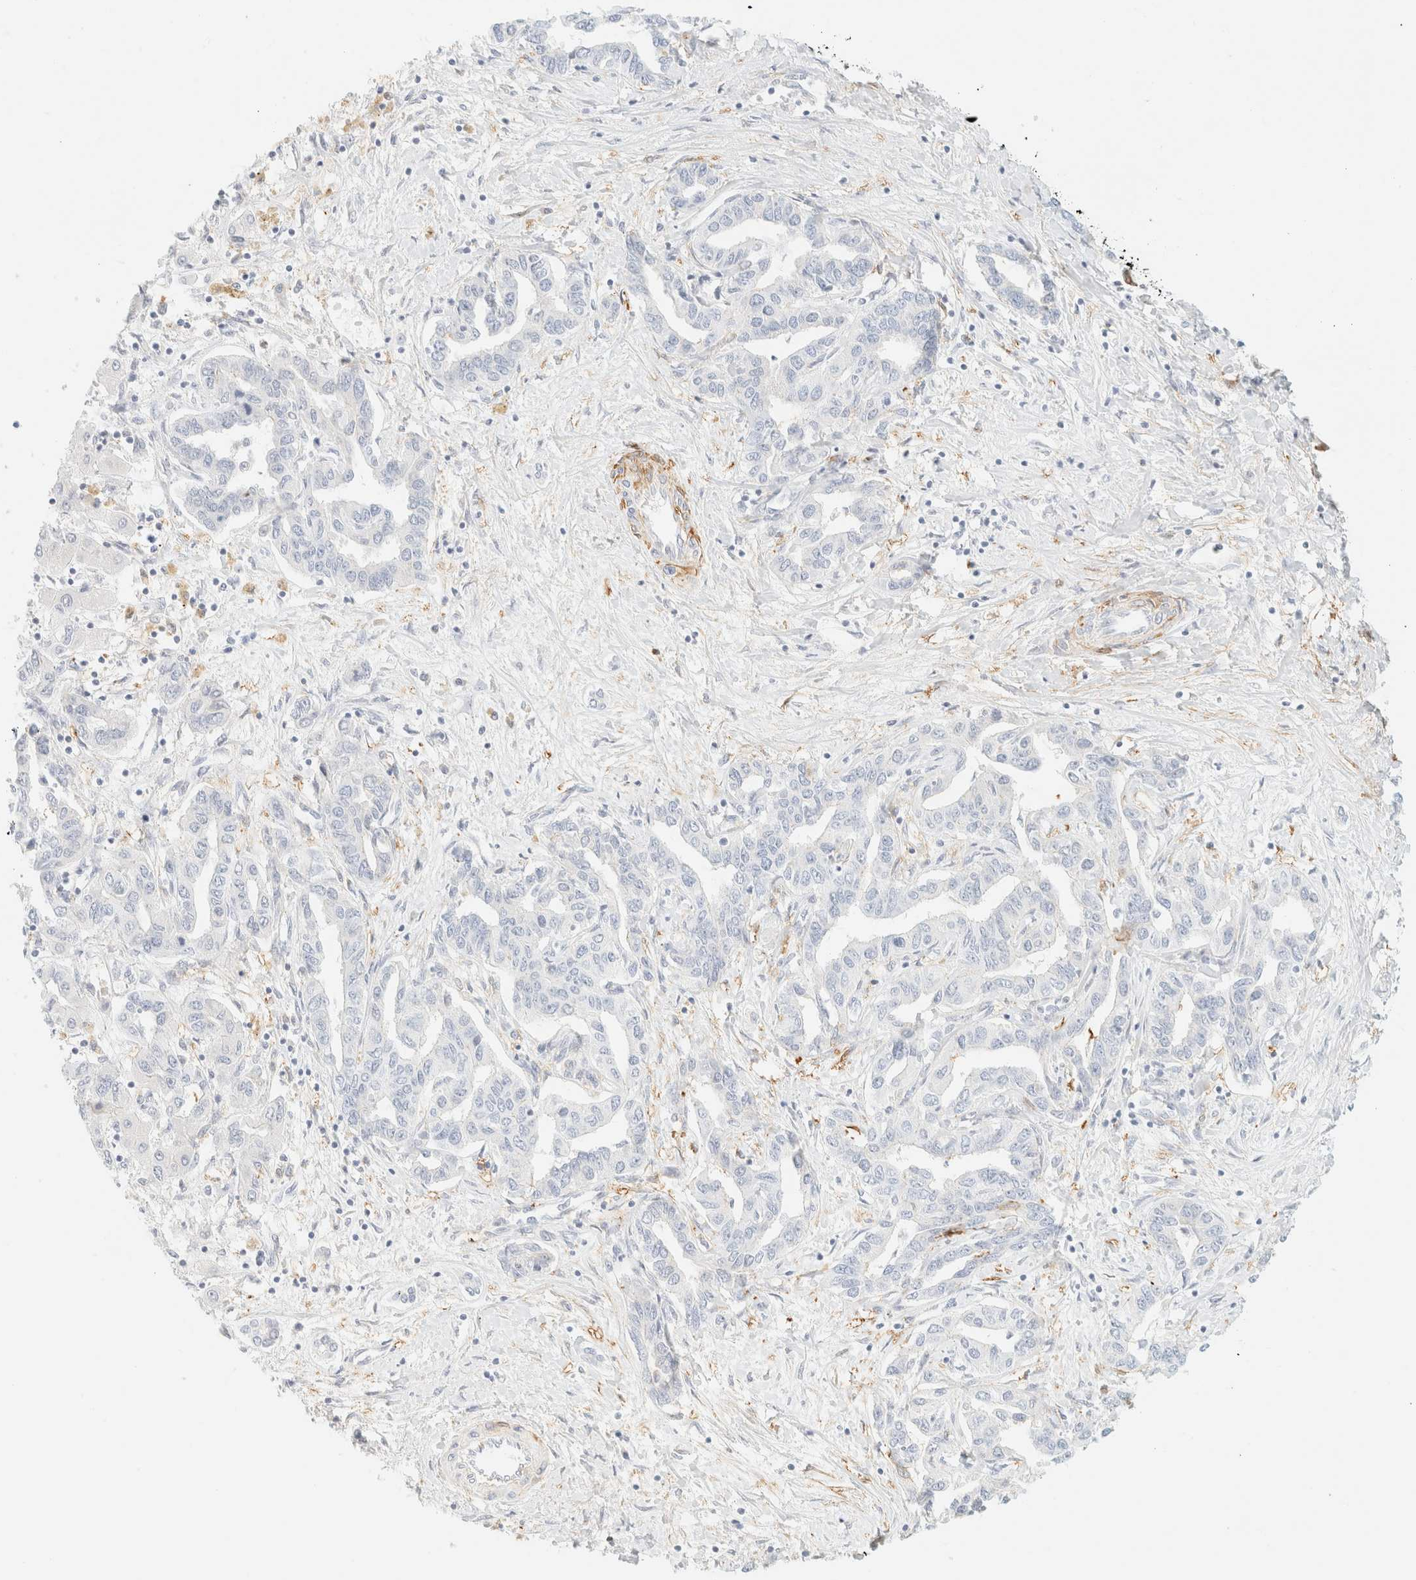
{"staining": {"intensity": "negative", "quantity": "none", "location": "none"}, "tissue": "liver cancer", "cell_type": "Tumor cells", "image_type": "cancer", "snomed": [{"axis": "morphology", "description": "Cholangiocarcinoma"}, {"axis": "topography", "description": "Liver"}], "caption": "Tumor cells are negative for protein expression in human liver cancer.", "gene": "OTOP2", "patient": {"sex": "male", "age": 59}}